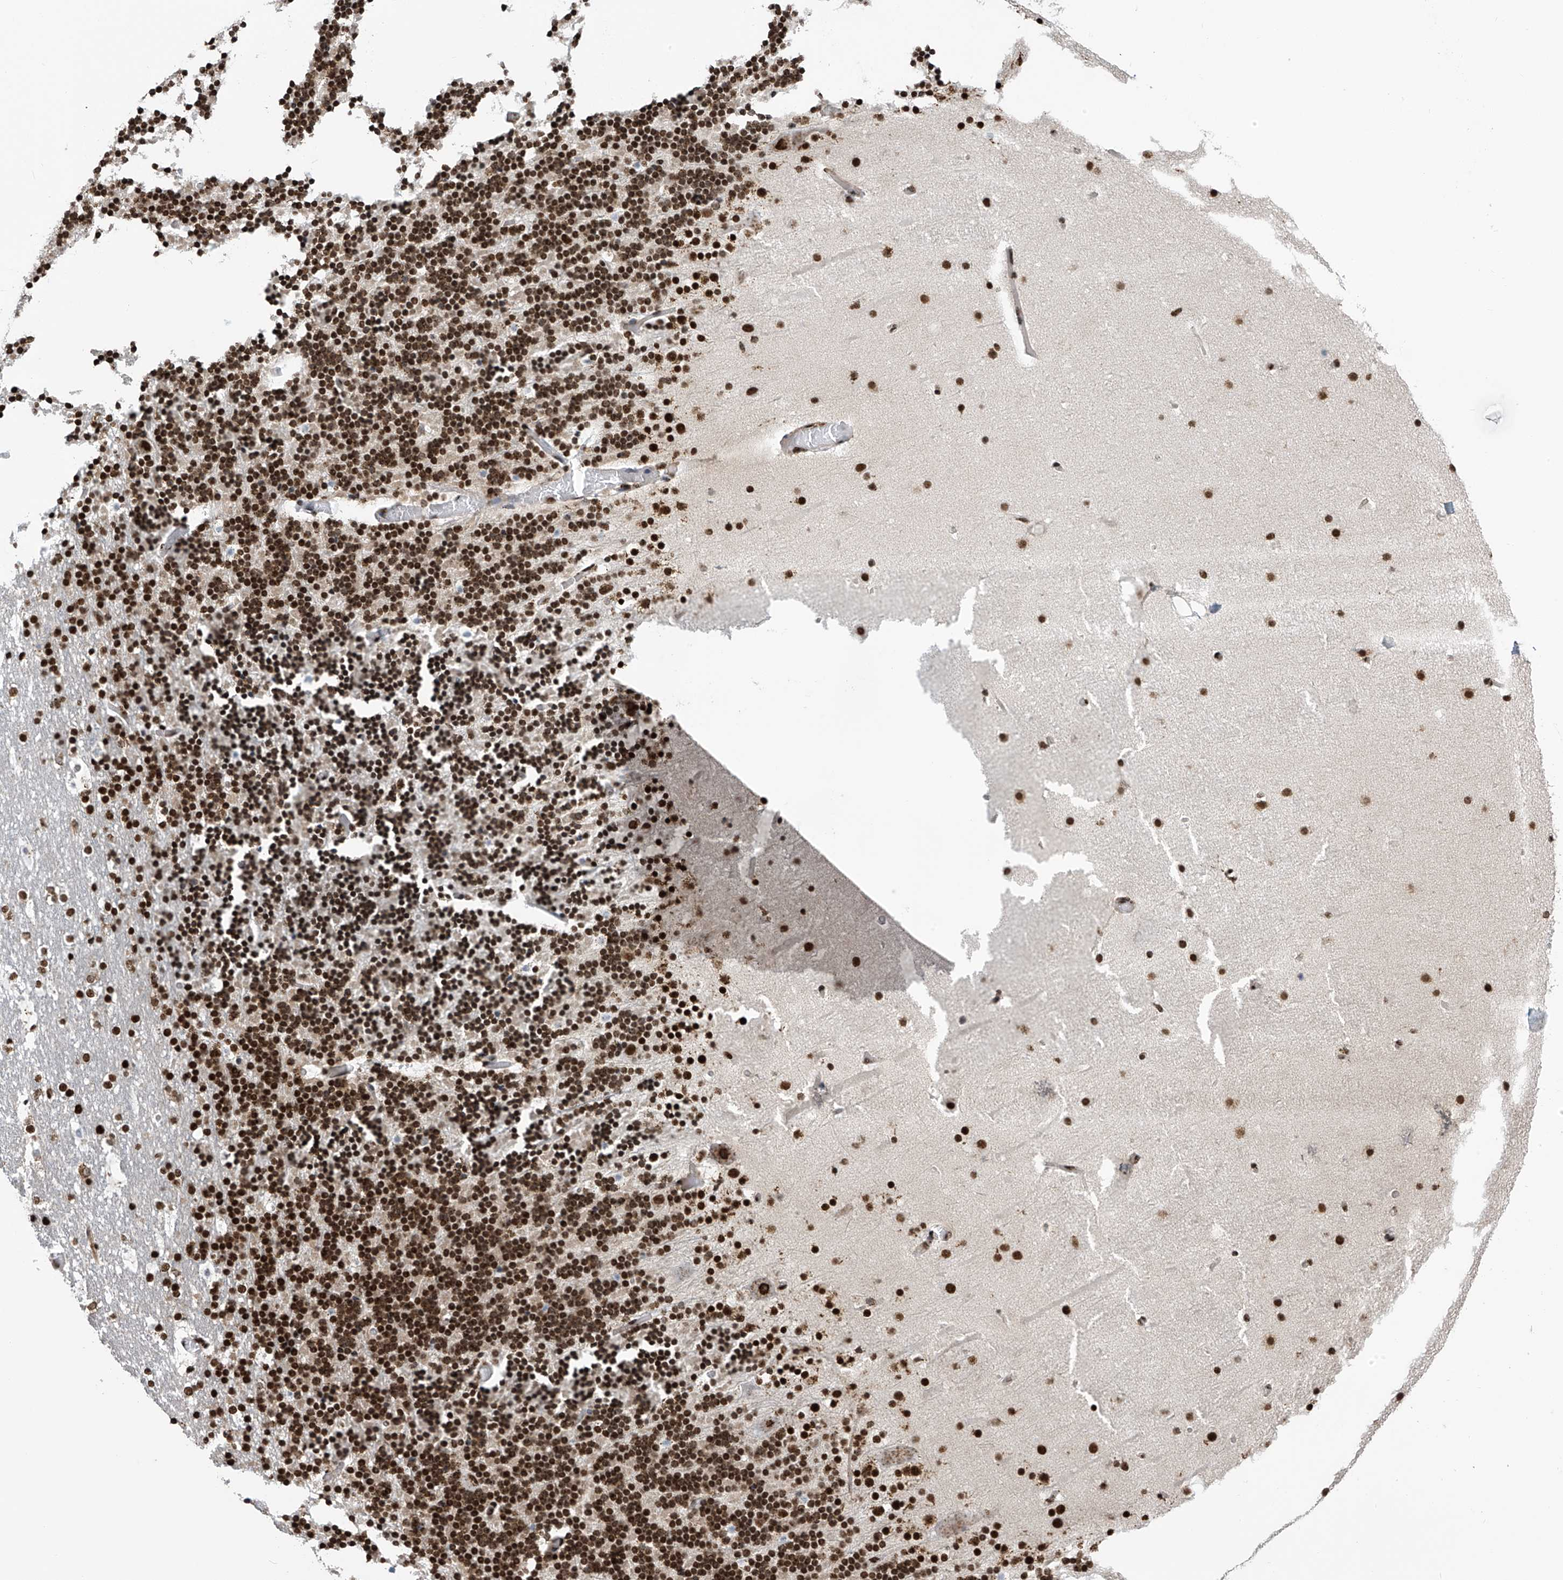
{"staining": {"intensity": "strong", "quantity": ">75%", "location": "nuclear"}, "tissue": "cerebellum", "cell_type": "Cells in granular layer", "image_type": "normal", "snomed": [{"axis": "morphology", "description": "Normal tissue, NOS"}, {"axis": "topography", "description": "Cerebellum"}], "caption": "Immunohistochemistry (IHC) histopathology image of normal cerebellum stained for a protein (brown), which displays high levels of strong nuclear expression in approximately >75% of cells in granular layer.", "gene": "APLF", "patient": {"sex": "male", "age": 57}}